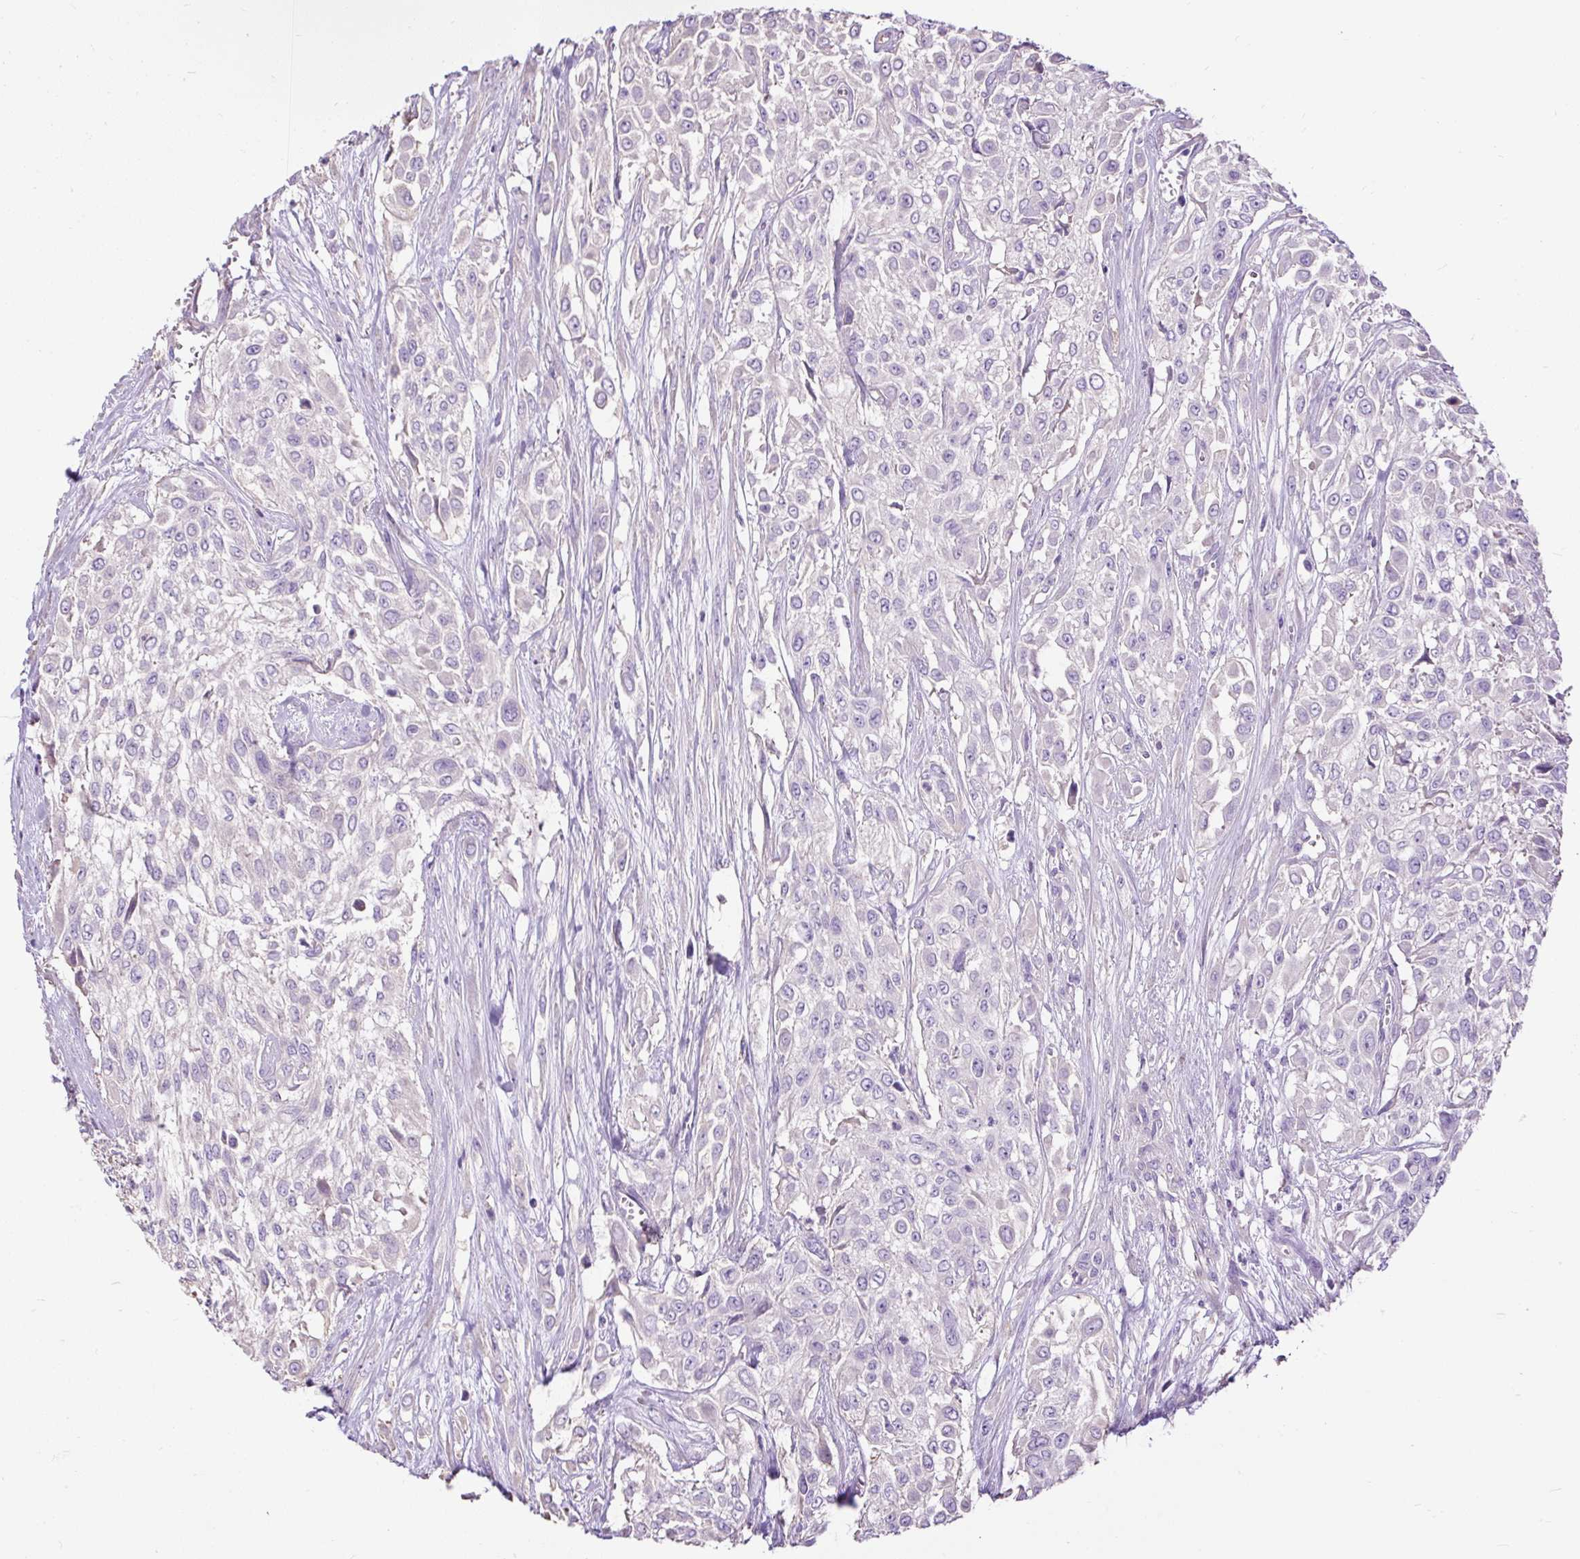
{"staining": {"intensity": "negative", "quantity": "none", "location": "none"}, "tissue": "urothelial cancer", "cell_type": "Tumor cells", "image_type": "cancer", "snomed": [{"axis": "morphology", "description": "Urothelial carcinoma, High grade"}, {"axis": "topography", "description": "Urinary bladder"}], "caption": "Immunohistochemistry (IHC) image of neoplastic tissue: human high-grade urothelial carcinoma stained with DAB (3,3'-diaminobenzidine) demonstrates no significant protein positivity in tumor cells.", "gene": "PDIA2", "patient": {"sex": "male", "age": 57}}